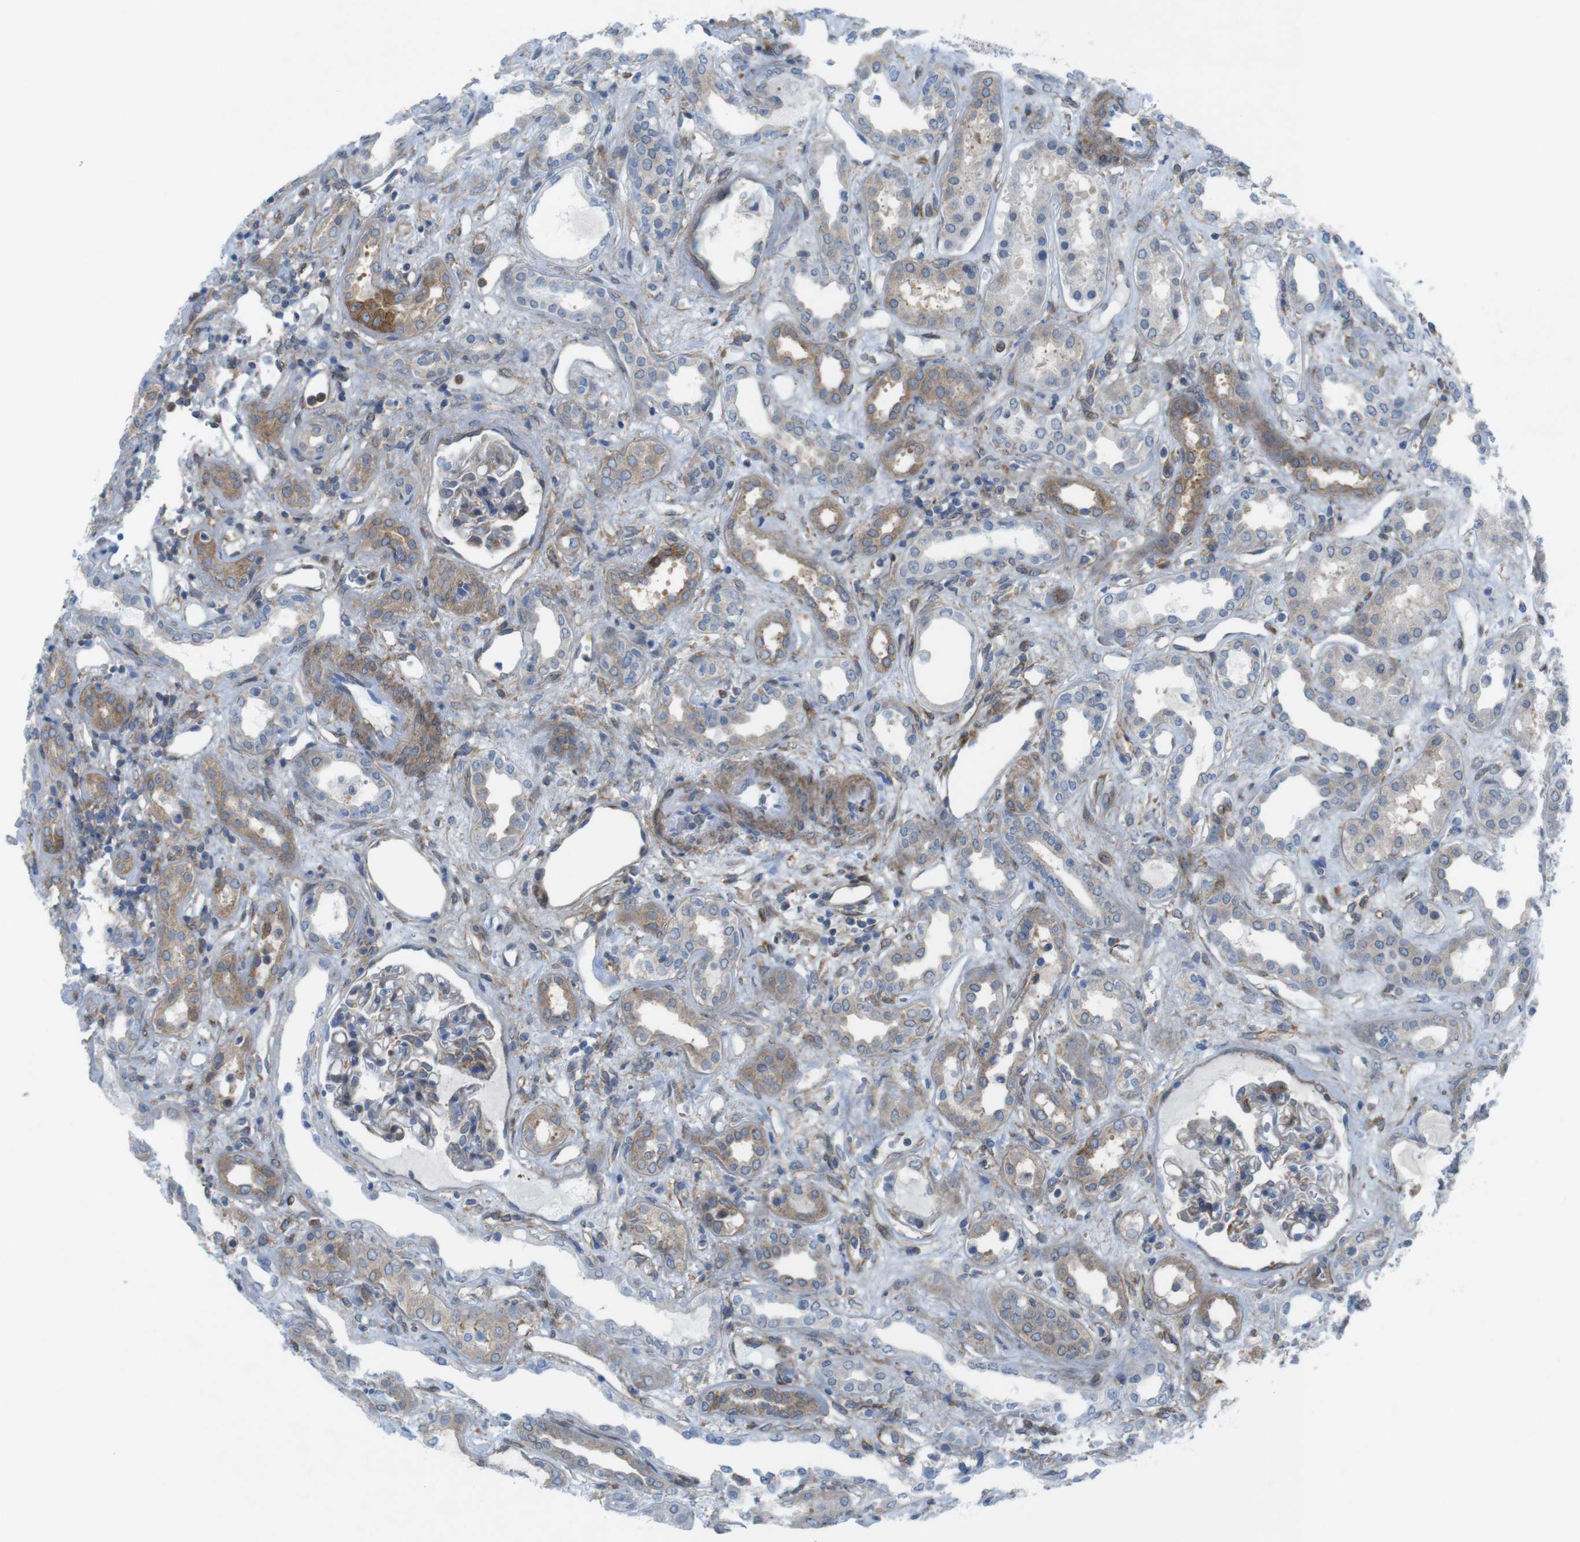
{"staining": {"intensity": "moderate", "quantity": "25%-75%", "location": "cytoplasmic/membranous"}, "tissue": "kidney", "cell_type": "Cells in glomeruli", "image_type": "normal", "snomed": [{"axis": "morphology", "description": "Normal tissue, NOS"}, {"axis": "topography", "description": "Kidney"}], "caption": "IHC image of benign kidney: kidney stained using immunohistochemistry displays medium levels of moderate protein expression localized specifically in the cytoplasmic/membranous of cells in glomeruli, appearing as a cytoplasmic/membranous brown color.", "gene": "DIAPH2", "patient": {"sex": "male", "age": 59}}